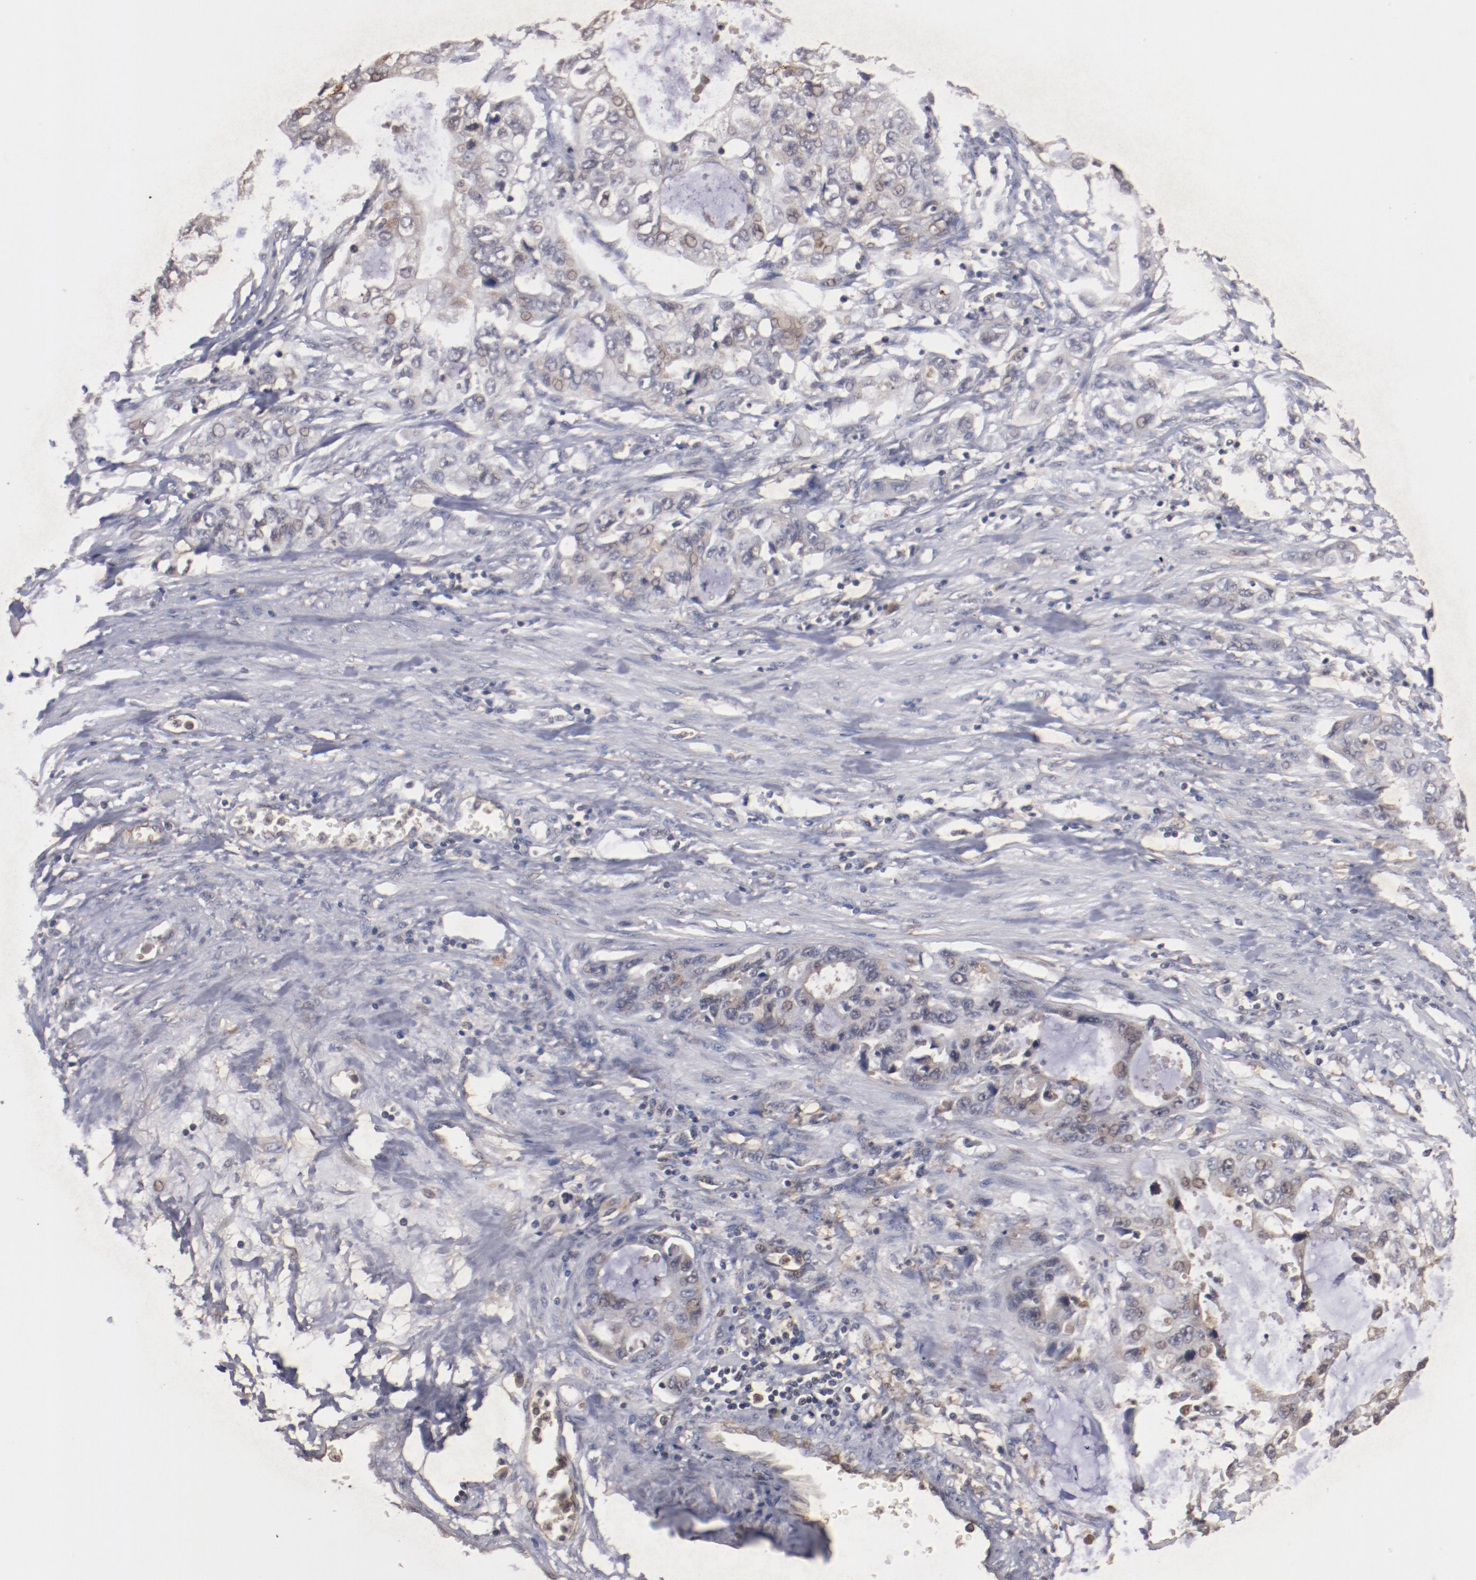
{"staining": {"intensity": "weak", "quantity": "25%-75%", "location": "cytoplasmic/membranous"}, "tissue": "stomach cancer", "cell_type": "Tumor cells", "image_type": "cancer", "snomed": [{"axis": "morphology", "description": "Adenocarcinoma, NOS"}, {"axis": "topography", "description": "Stomach, upper"}], "caption": "This histopathology image displays IHC staining of human stomach adenocarcinoma, with low weak cytoplasmic/membranous staining in about 25%-75% of tumor cells.", "gene": "TENM1", "patient": {"sex": "female", "age": 52}}